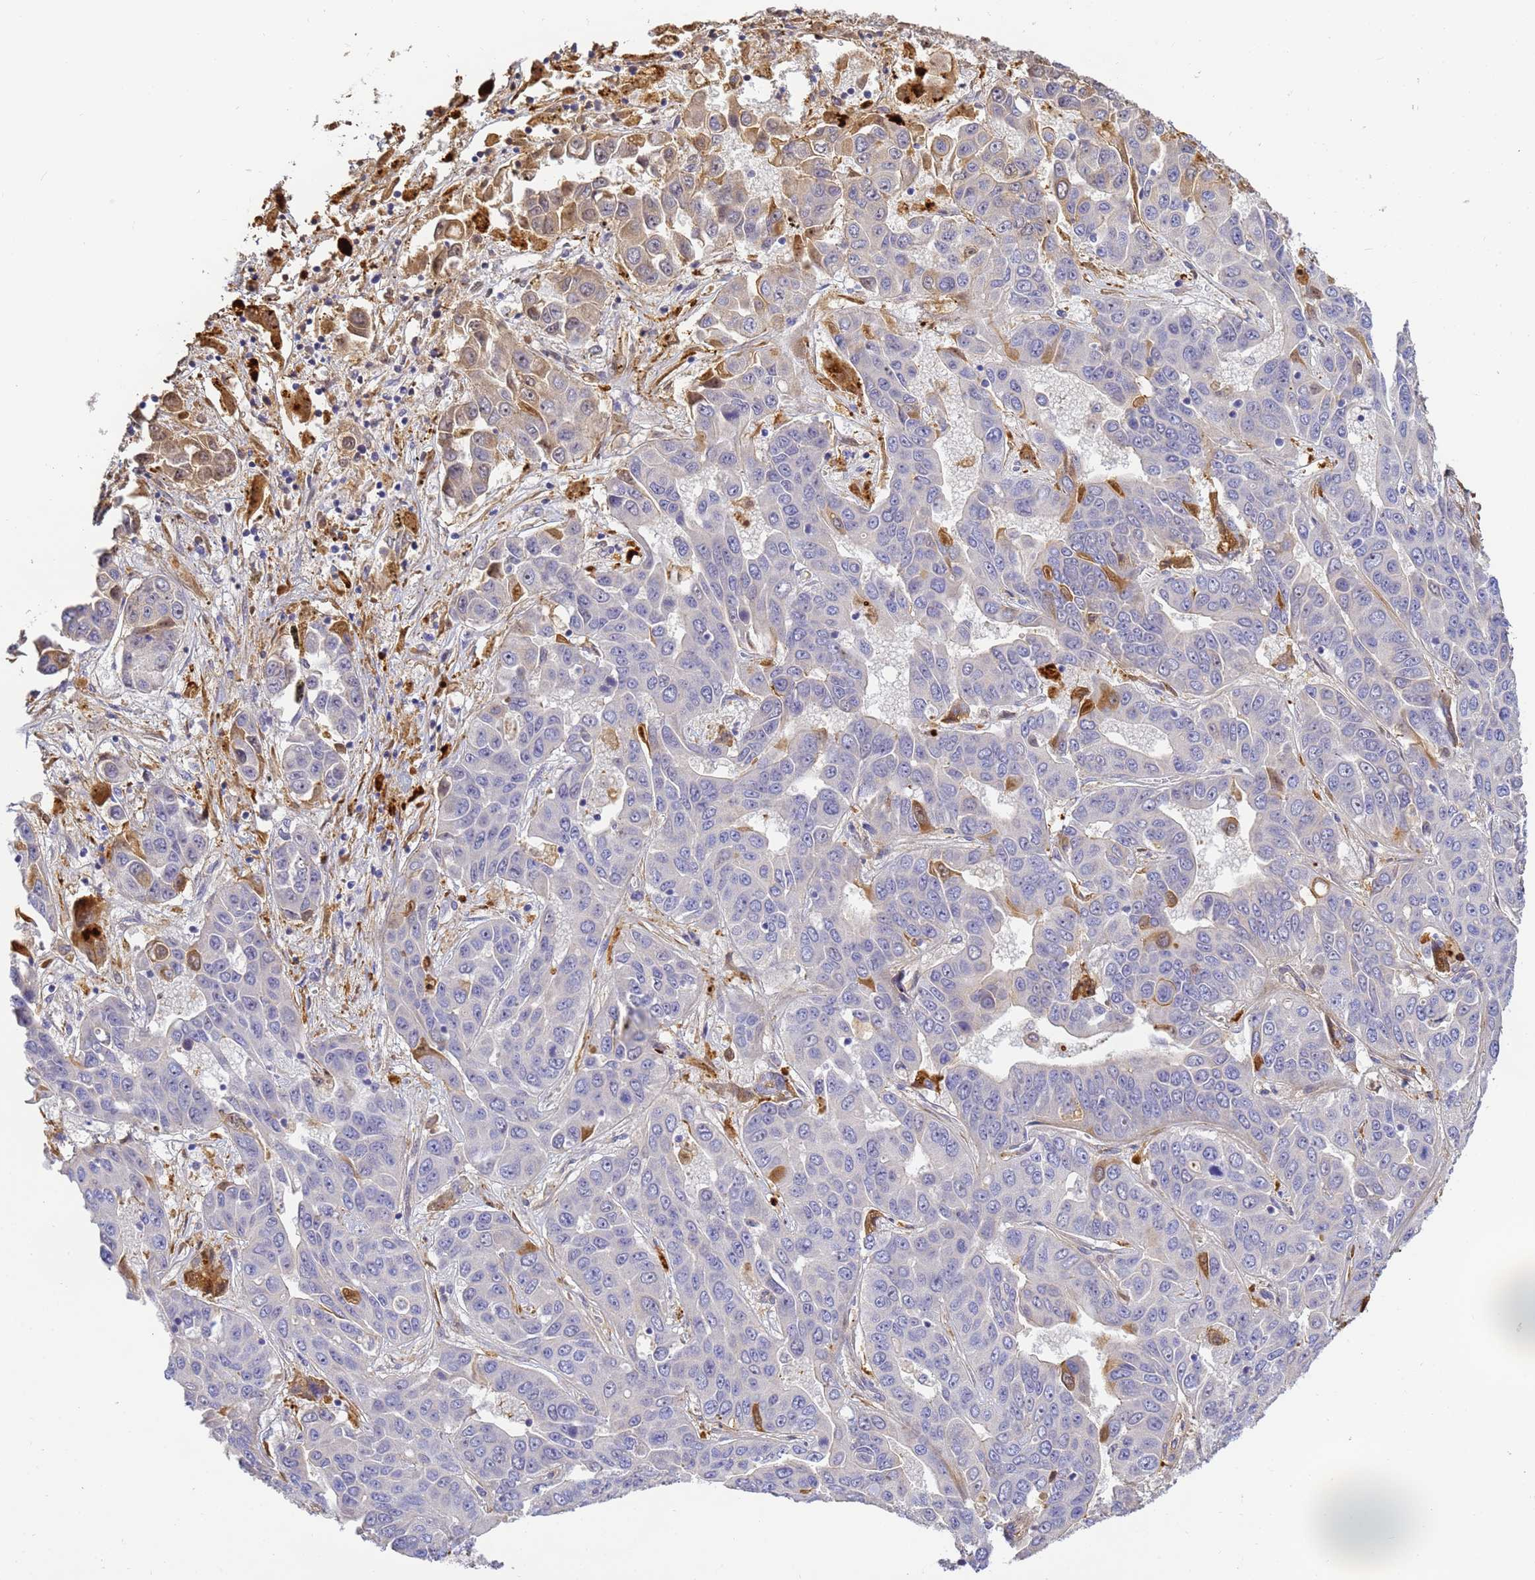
{"staining": {"intensity": "weak", "quantity": "<25%", "location": "cytoplasmic/membranous"}, "tissue": "liver cancer", "cell_type": "Tumor cells", "image_type": "cancer", "snomed": [{"axis": "morphology", "description": "Cholangiocarcinoma"}, {"axis": "topography", "description": "Liver"}], "caption": "High power microscopy histopathology image of an IHC photomicrograph of liver cancer, revealing no significant positivity in tumor cells. The staining is performed using DAB (3,3'-diaminobenzidine) brown chromogen with nuclei counter-stained in using hematoxylin.", "gene": "CFH", "patient": {"sex": "female", "age": 52}}